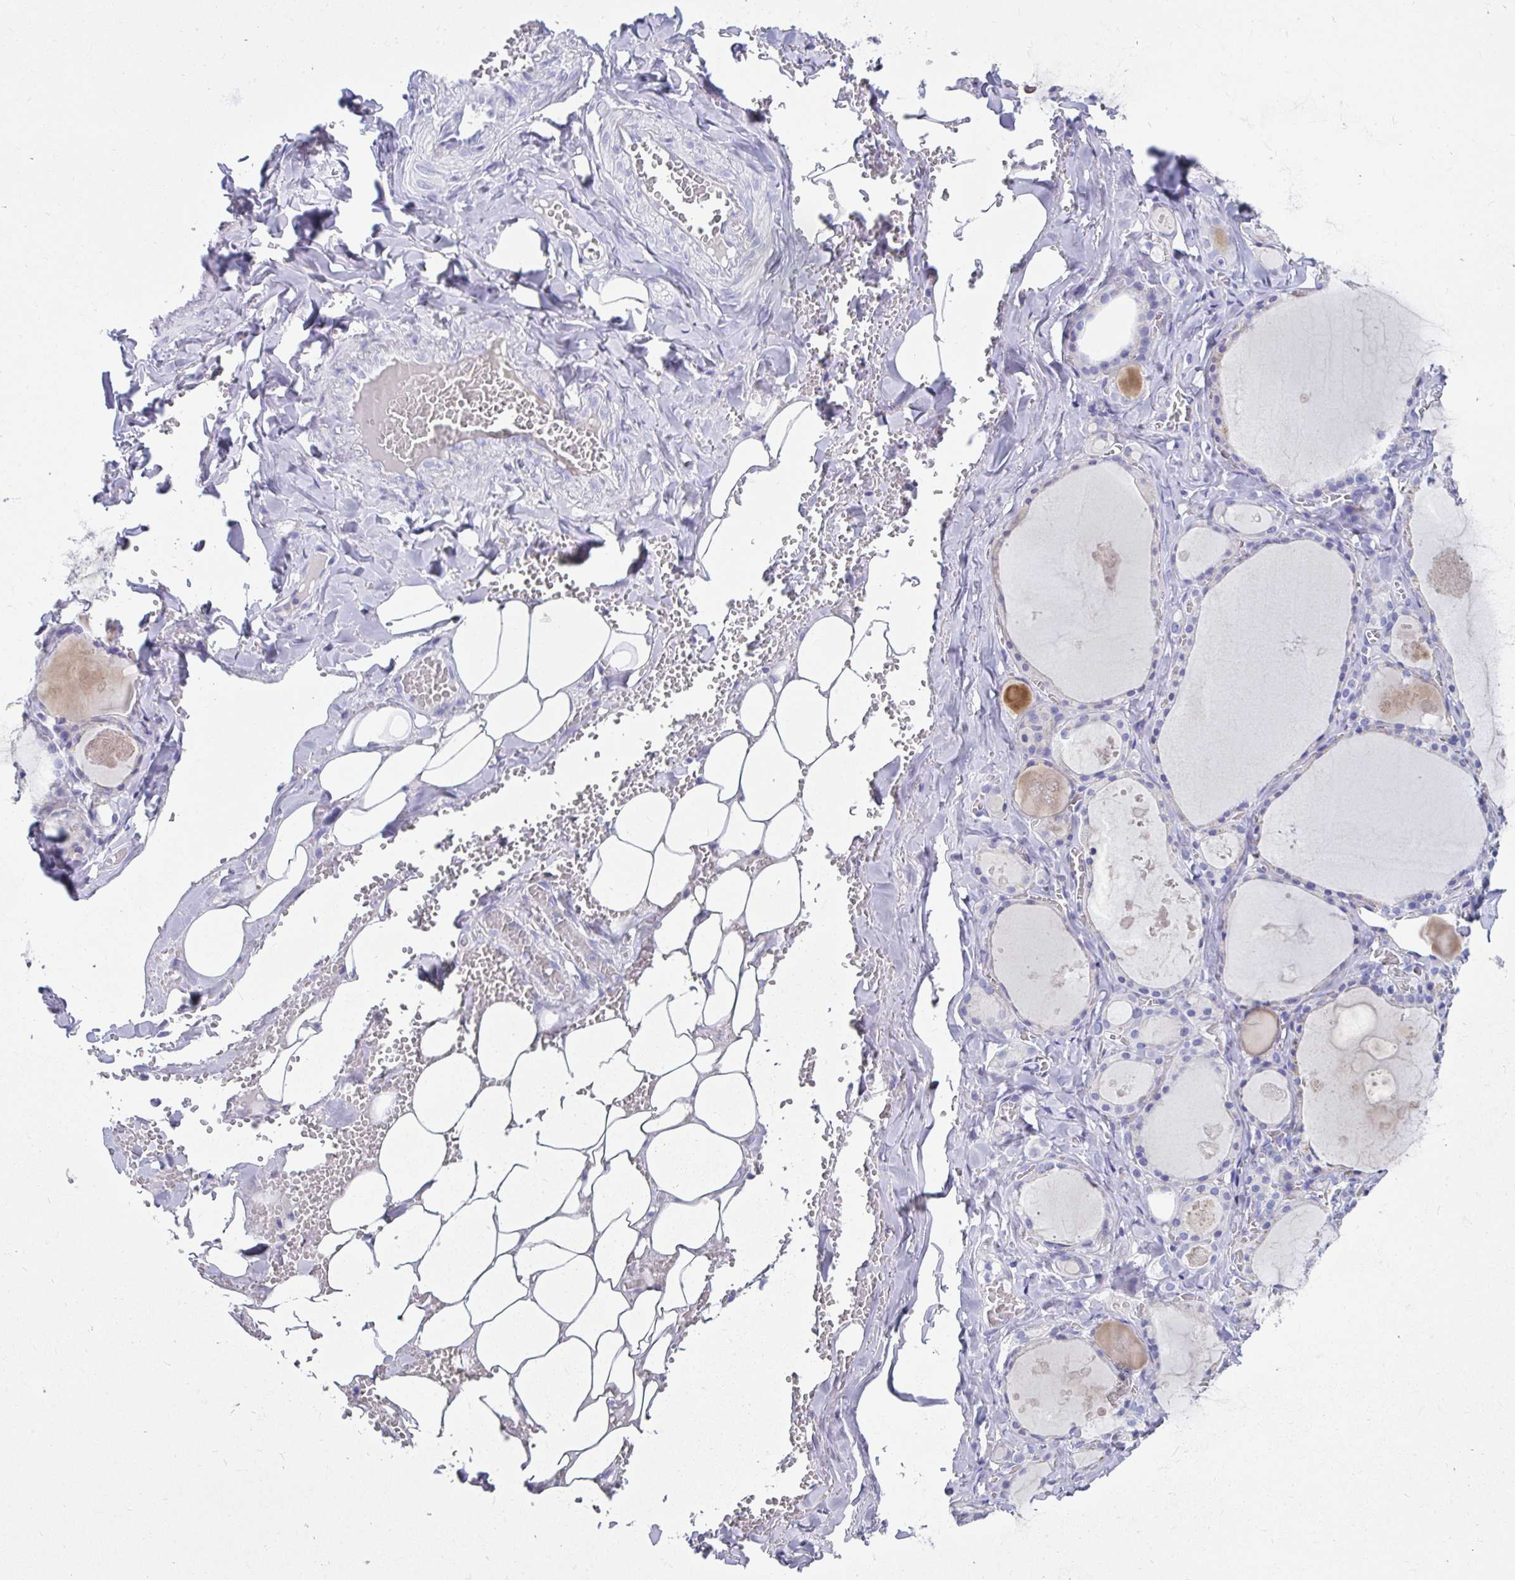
{"staining": {"intensity": "negative", "quantity": "none", "location": "none"}, "tissue": "thyroid gland", "cell_type": "Glandular cells", "image_type": "normal", "snomed": [{"axis": "morphology", "description": "Normal tissue, NOS"}, {"axis": "topography", "description": "Thyroid gland"}], "caption": "The histopathology image demonstrates no staining of glandular cells in benign thyroid gland.", "gene": "ZPBP2", "patient": {"sex": "male", "age": 56}}